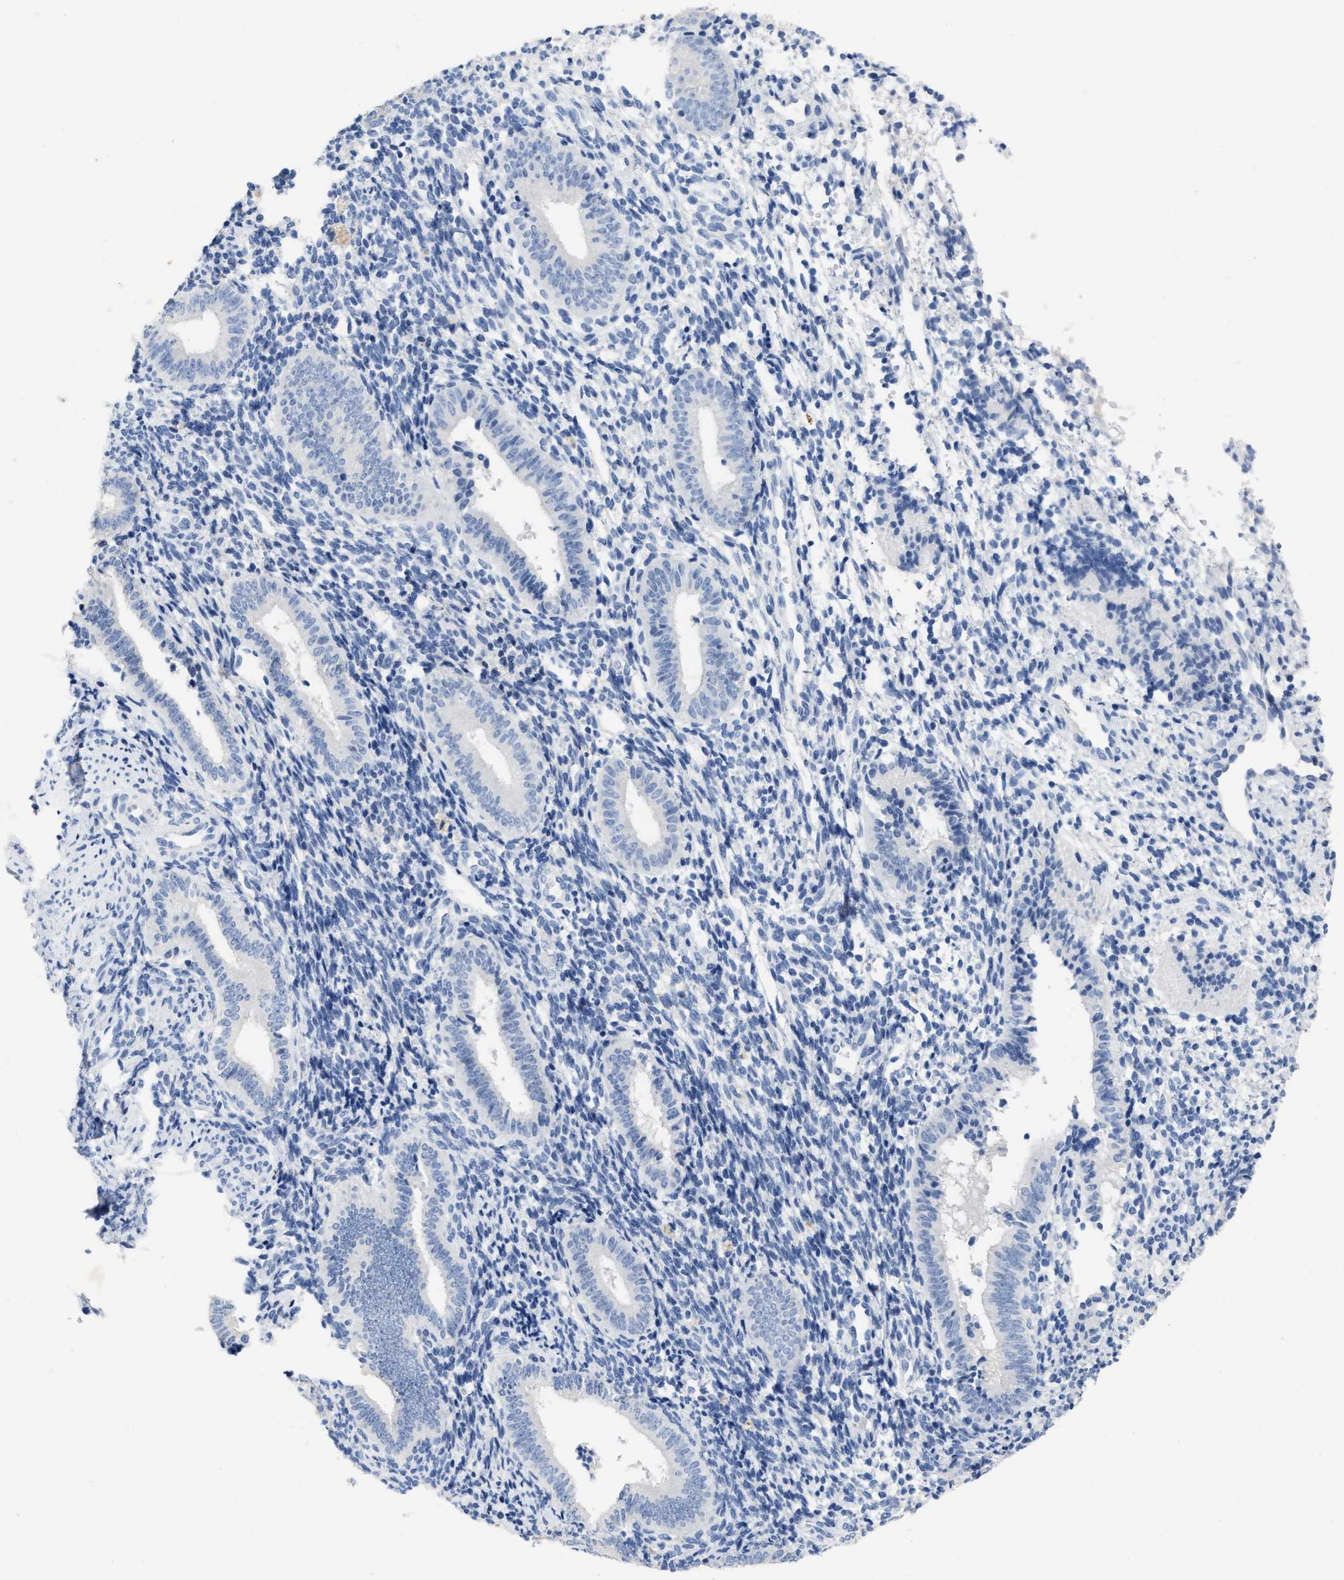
{"staining": {"intensity": "negative", "quantity": "none", "location": "none"}, "tissue": "endometrium", "cell_type": "Cells in endometrial stroma", "image_type": "normal", "snomed": [{"axis": "morphology", "description": "Normal tissue, NOS"}, {"axis": "topography", "description": "Uterus"}, {"axis": "topography", "description": "Endometrium"}], "caption": "Endometrium stained for a protein using immunohistochemistry (IHC) displays no staining cells in endometrial stroma.", "gene": "CEACAM5", "patient": {"sex": "female", "age": 33}}